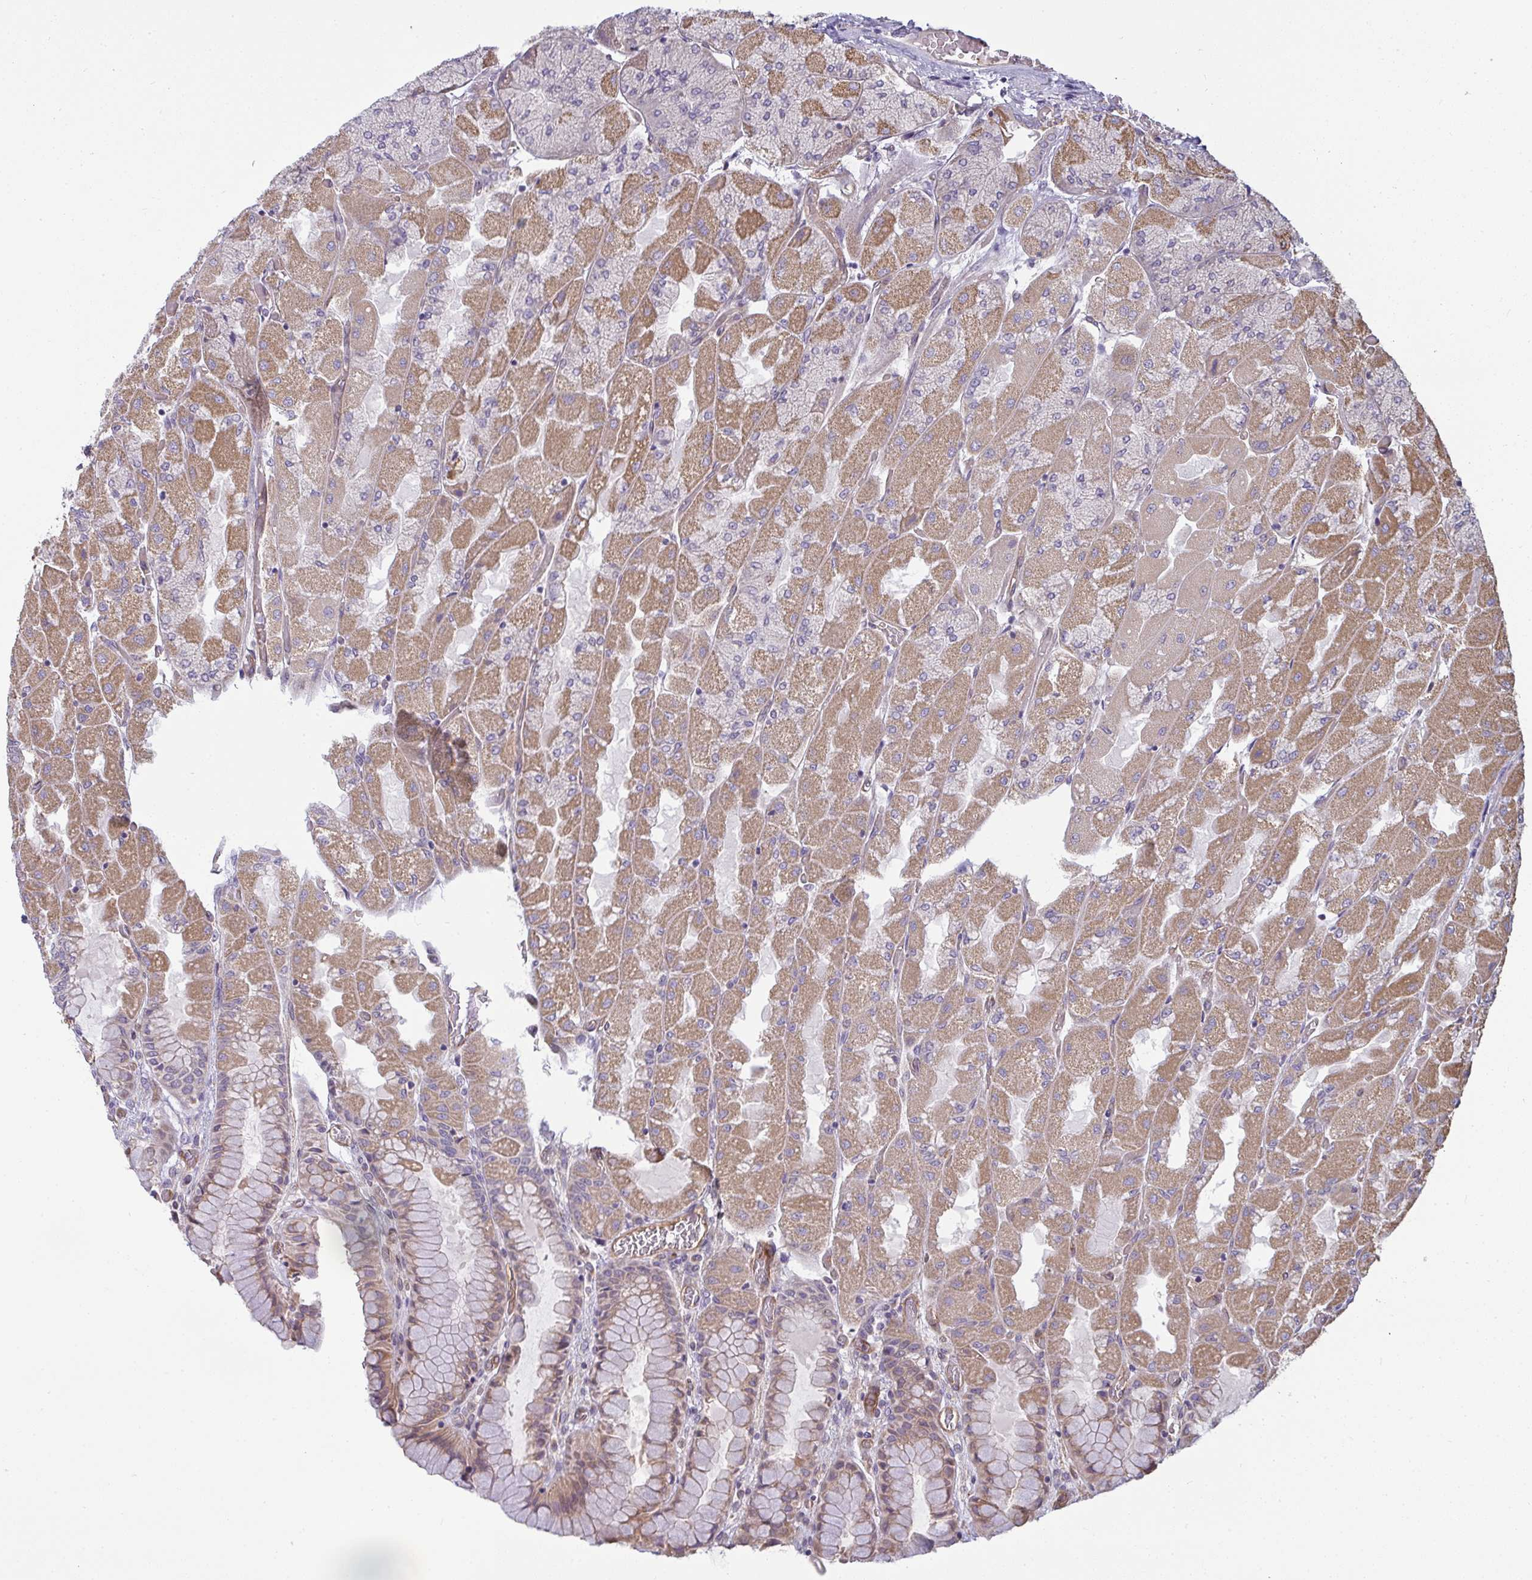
{"staining": {"intensity": "moderate", "quantity": "25%-75%", "location": "cytoplasmic/membranous"}, "tissue": "stomach", "cell_type": "Glandular cells", "image_type": "normal", "snomed": [{"axis": "morphology", "description": "Normal tissue, NOS"}, {"axis": "topography", "description": "Stomach"}], "caption": "Stomach stained with IHC reveals moderate cytoplasmic/membranous expression in about 25%-75% of glandular cells. (DAB IHC with brightfield microscopy, high magnification).", "gene": "IFIT3", "patient": {"sex": "female", "age": 61}}